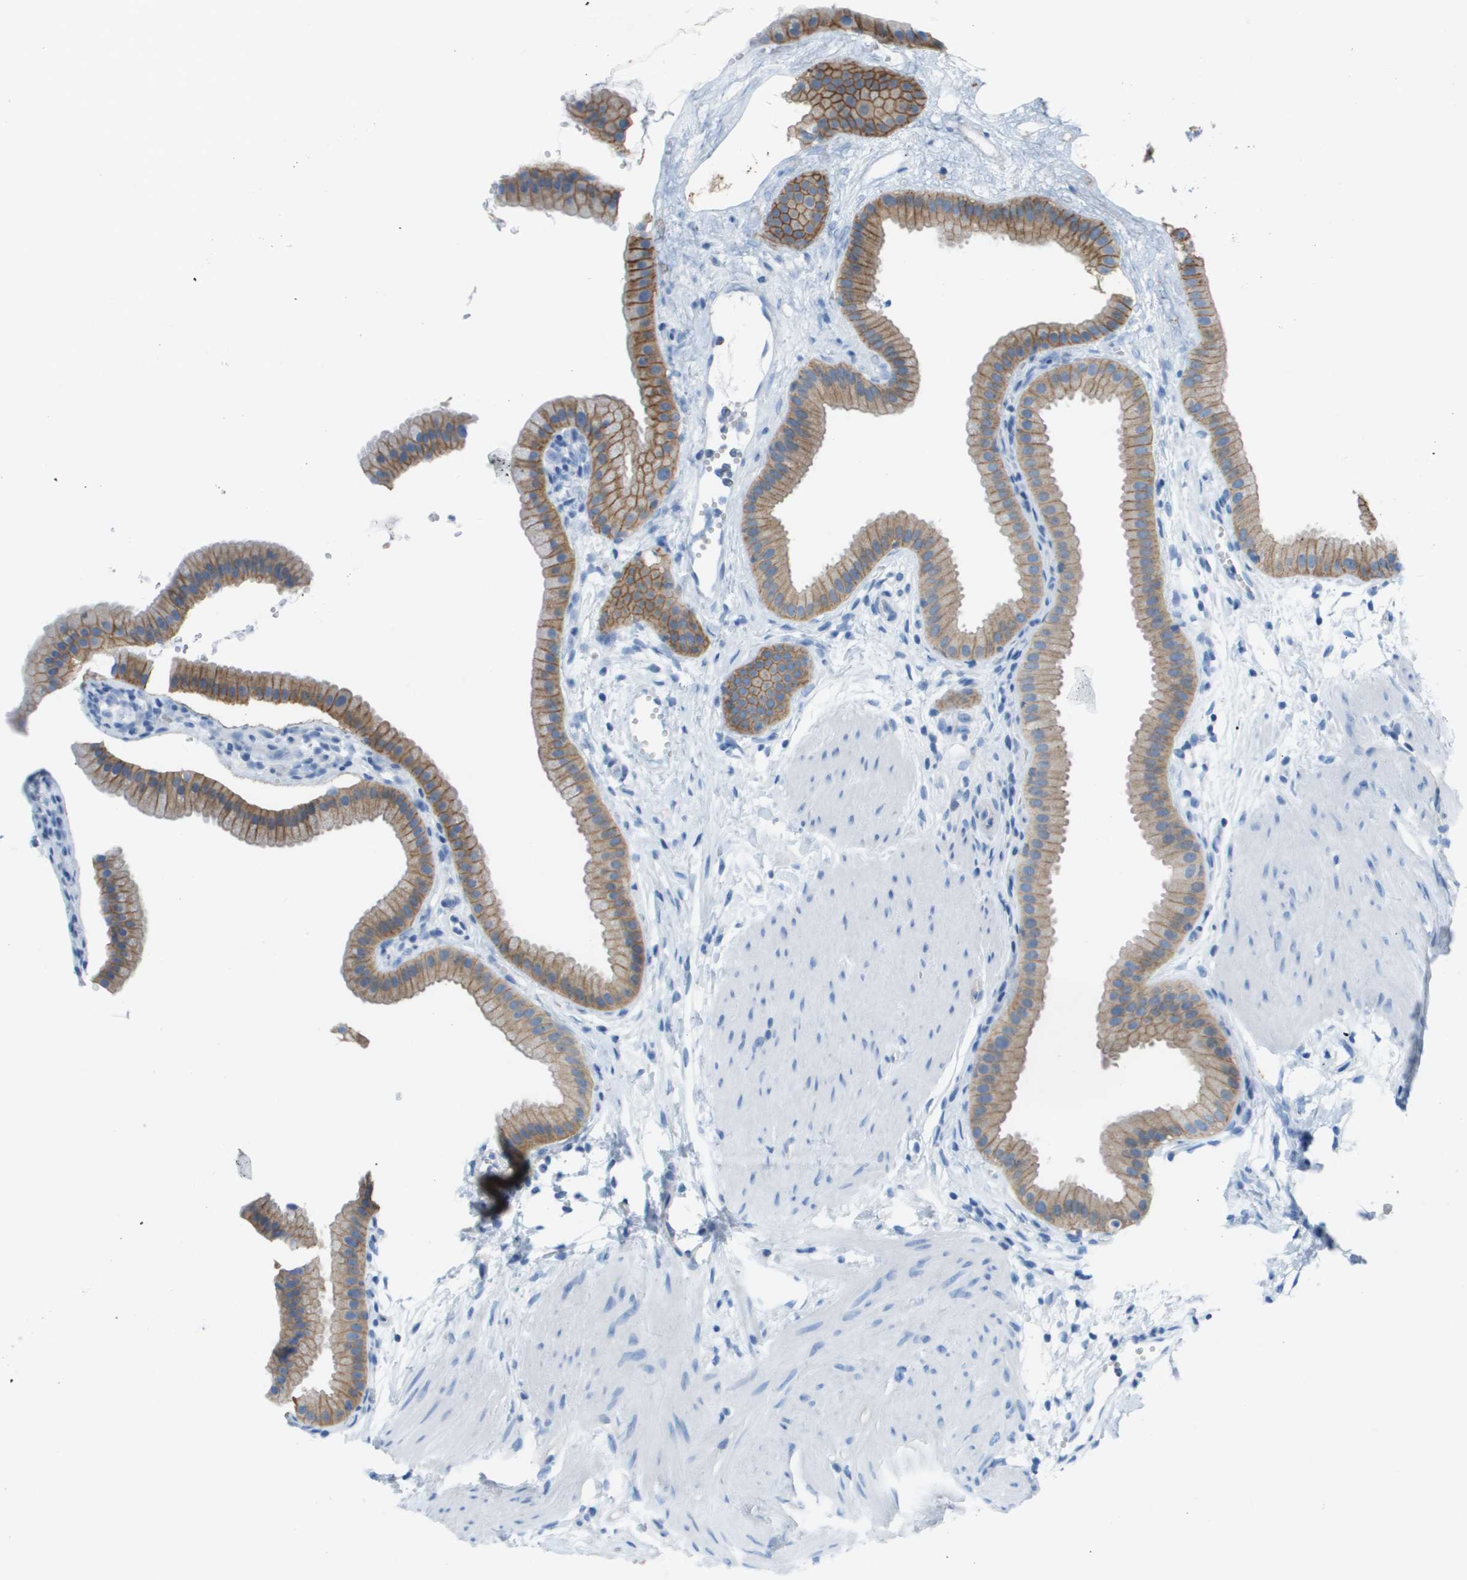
{"staining": {"intensity": "moderate", "quantity": ">75%", "location": "cytoplasmic/membranous"}, "tissue": "gallbladder", "cell_type": "Glandular cells", "image_type": "normal", "snomed": [{"axis": "morphology", "description": "Normal tissue, NOS"}, {"axis": "topography", "description": "Gallbladder"}], "caption": "Immunohistochemistry (DAB (3,3'-diaminobenzidine)) staining of unremarkable human gallbladder exhibits moderate cytoplasmic/membranous protein staining in approximately >75% of glandular cells. (Brightfield microscopy of DAB IHC at high magnification).", "gene": "CD46", "patient": {"sex": "female", "age": 64}}